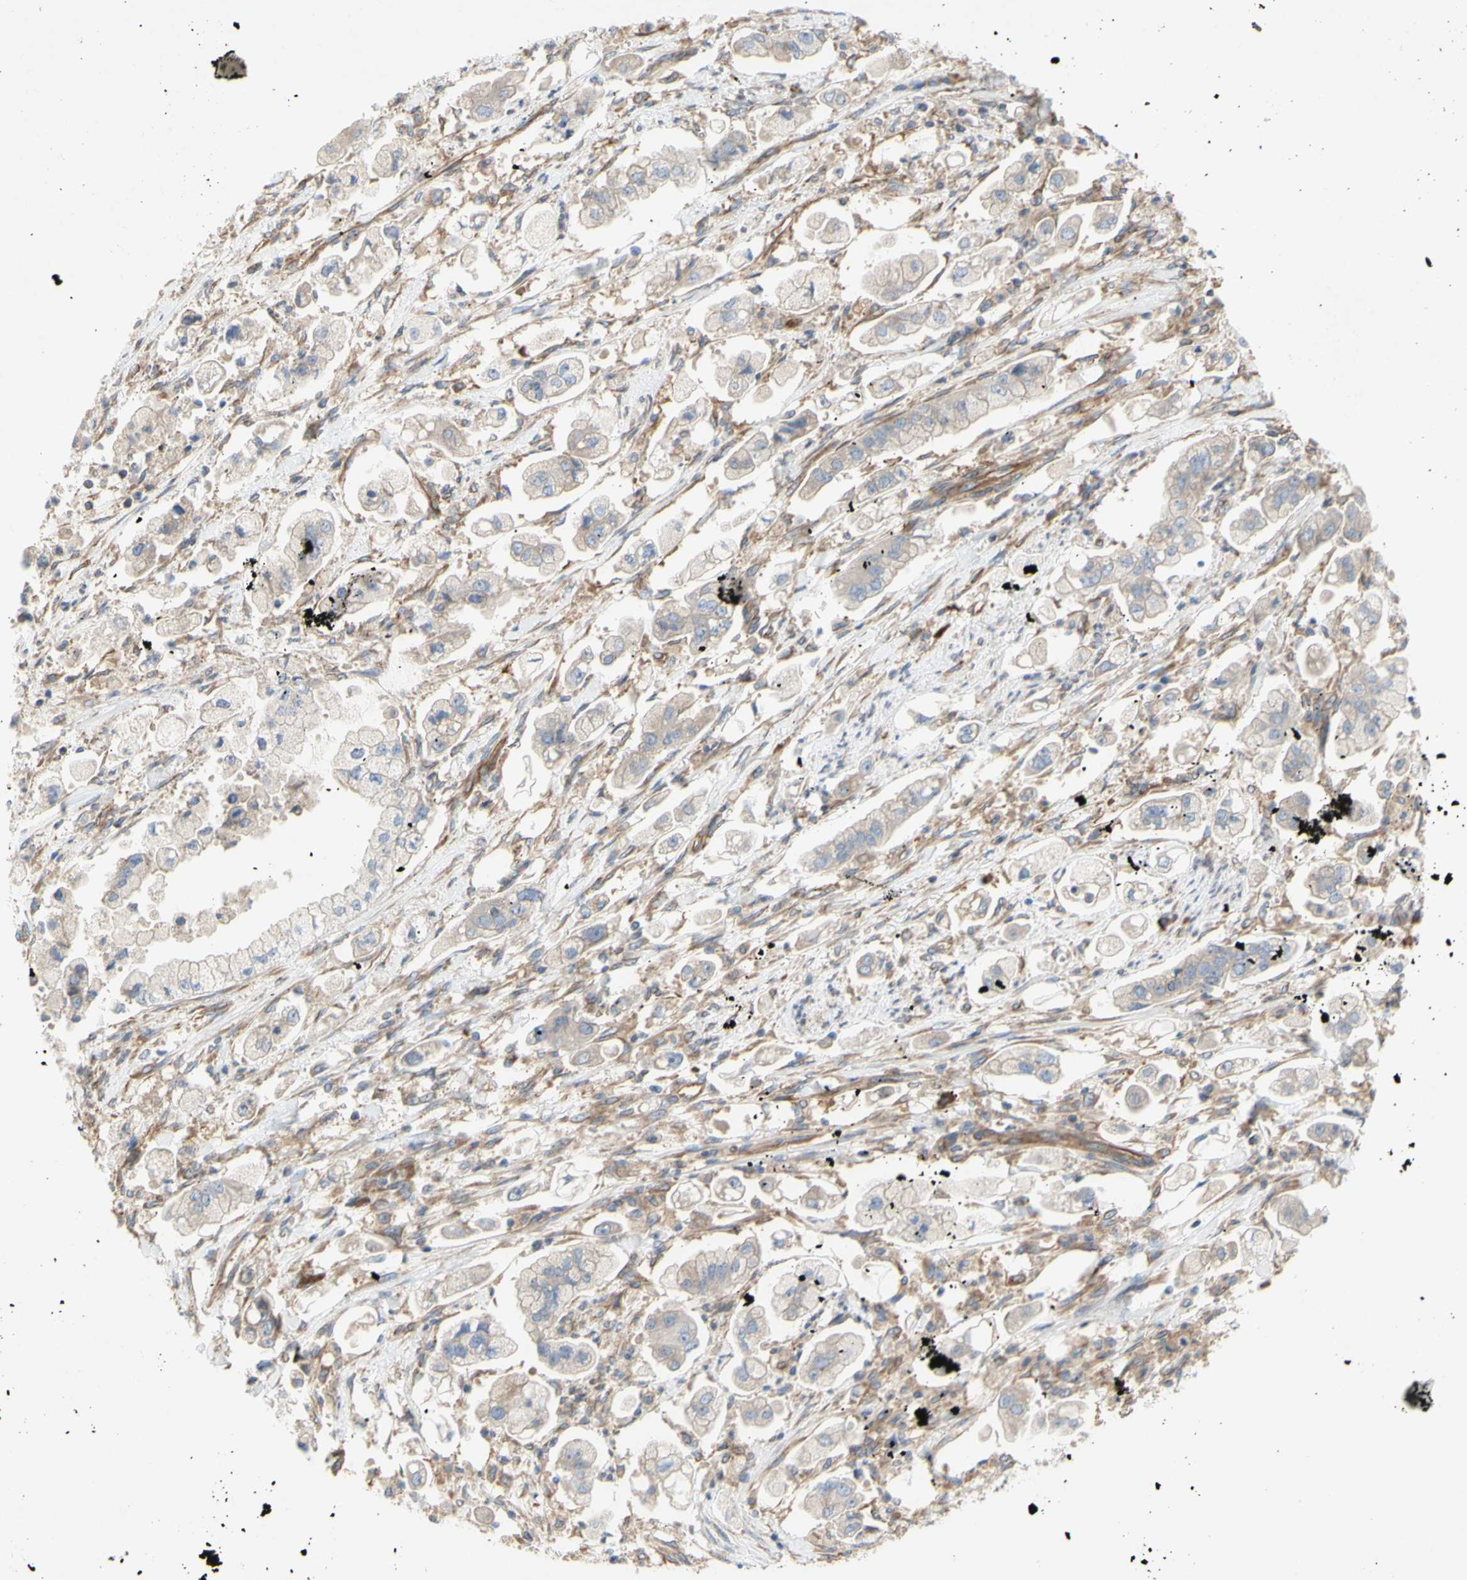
{"staining": {"intensity": "weak", "quantity": ">75%", "location": "cytoplasmic/membranous"}, "tissue": "stomach cancer", "cell_type": "Tumor cells", "image_type": "cancer", "snomed": [{"axis": "morphology", "description": "Adenocarcinoma, NOS"}, {"axis": "topography", "description": "Stomach"}], "caption": "A high-resolution micrograph shows immunohistochemistry staining of stomach cancer, which displays weak cytoplasmic/membranous expression in approximately >75% of tumor cells.", "gene": "KLC1", "patient": {"sex": "male", "age": 62}}